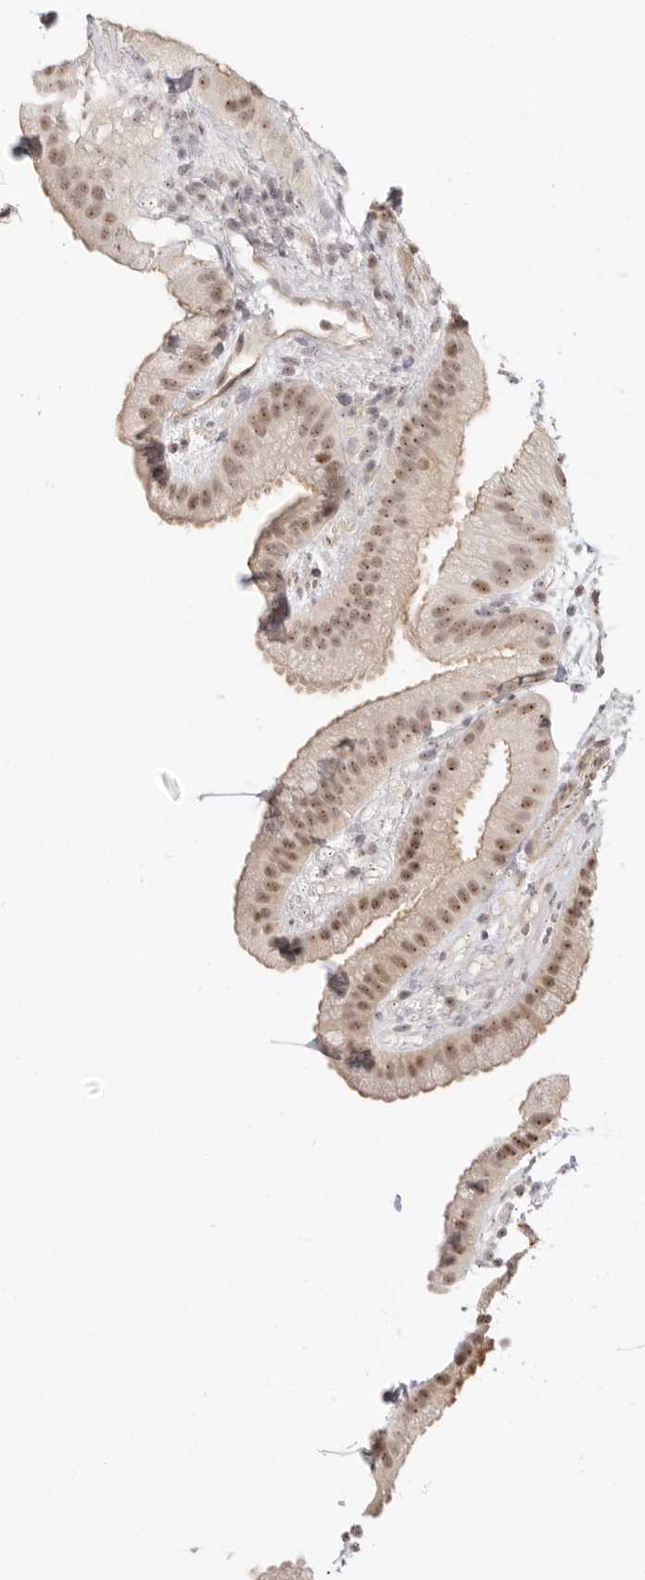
{"staining": {"intensity": "moderate", "quantity": ">75%", "location": "nuclear"}, "tissue": "gallbladder", "cell_type": "Glandular cells", "image_type": "normal", "snomed": [{"axis": "morphology", "description": "Normal tissue, NOS"}, {"axis": "topography", "description": "Gallbladder"}], "caption": "This image displays unremarkable gallbladder stained with immunohistochemistry to label a protein in brown. The nuclear of glandular cells show moderate positivity for the protein. Nuclei are counter-stained blue.", "gene": "BAP1", "patient": {"sex": "female", "age": 64}}